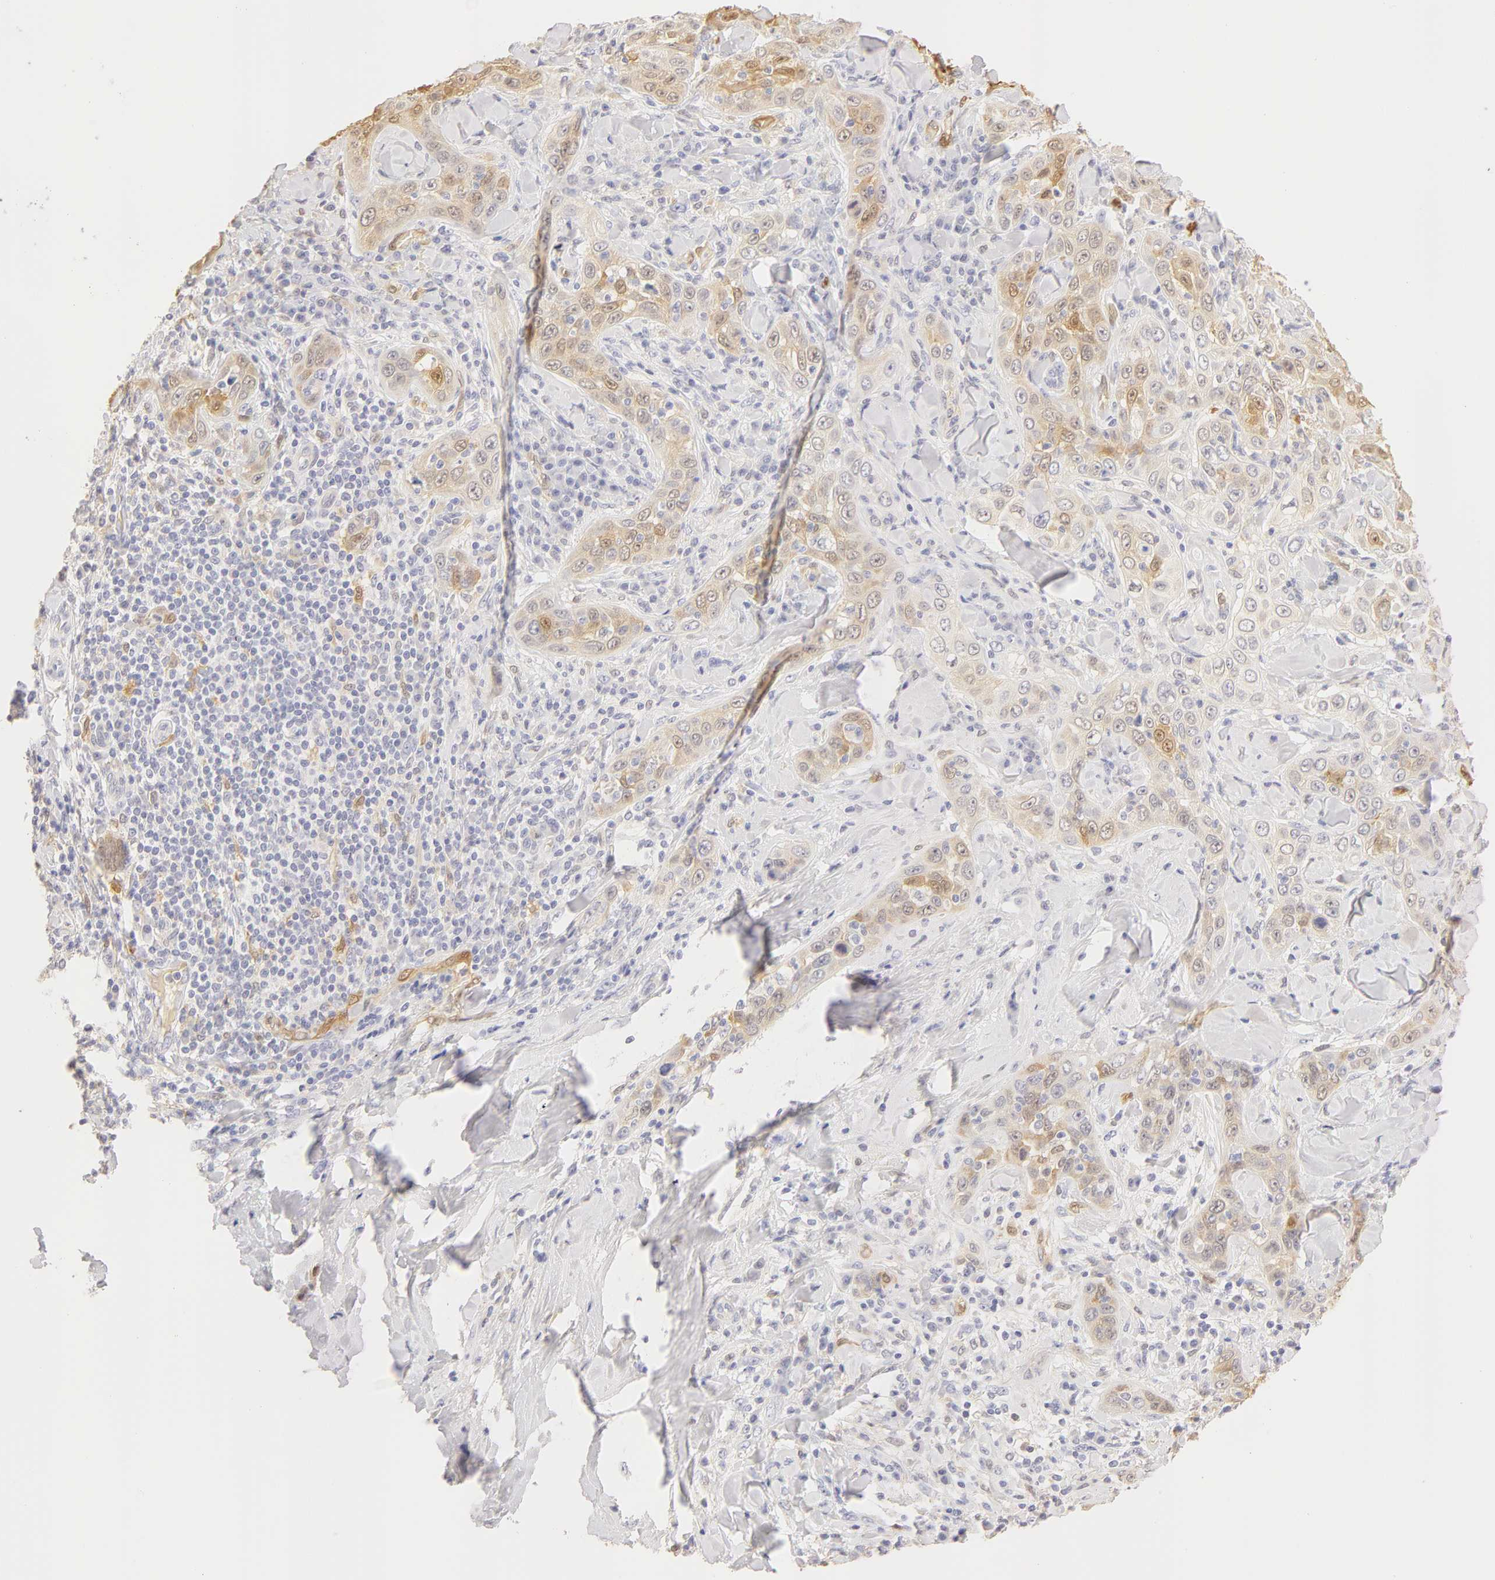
{"staining": {"intensity": "weak", "quantity": "<25%", "location": "nuclear"}, "tissue": "skin cancer", "cell_type": "Tumor cells", "image_type": "cancer", "snomed": [{"axis": "morphology", "description": "Squamous cell carcinoma, NOS"}, {"axis": "topography", "description": "Skin"}], "caption": "Tumor cells are negative for protein expression in human skin squamous cell carcinoma.", "gene": "CA2", "patient": {"sex": "male", "age": 84}}